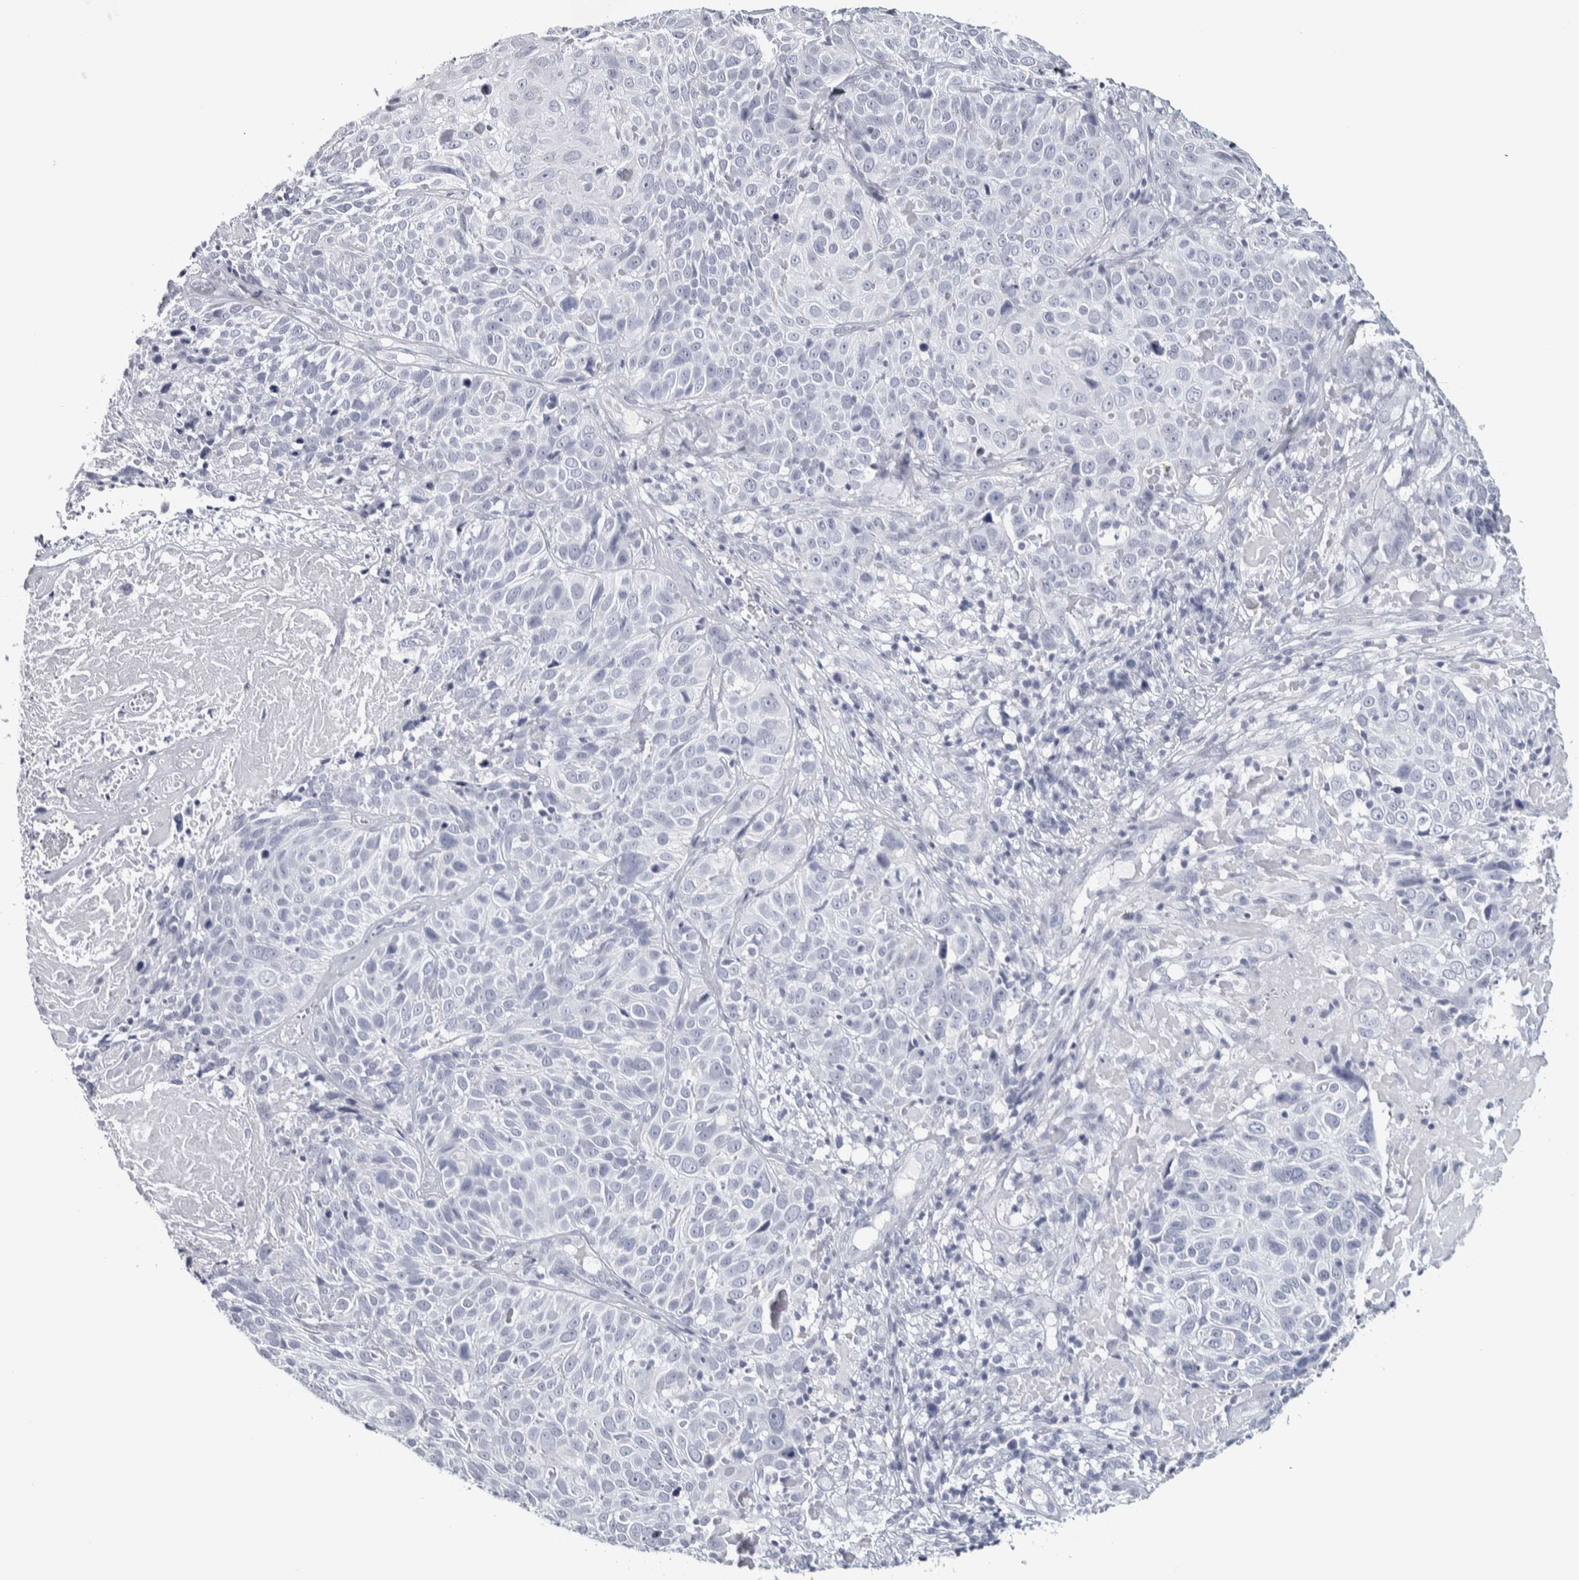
{"staining": {"intensity": "negative", "quantity": "none", "location": "none"}, "tissue": "cervical cancer", "cell_type": "Tumor cells", "image_type": "cancer", "snomed": [{"axis": "morphology", "description": "Squamous cell carcinoma, NOS"}, {"axis": "topography", "description": "Cervix"}], "caption": "Tumor cells show no significant staining in cervical squamous cell carcinoma.", "gene": "NECAB1", "patient": {"sex": "female", "age": 74}}